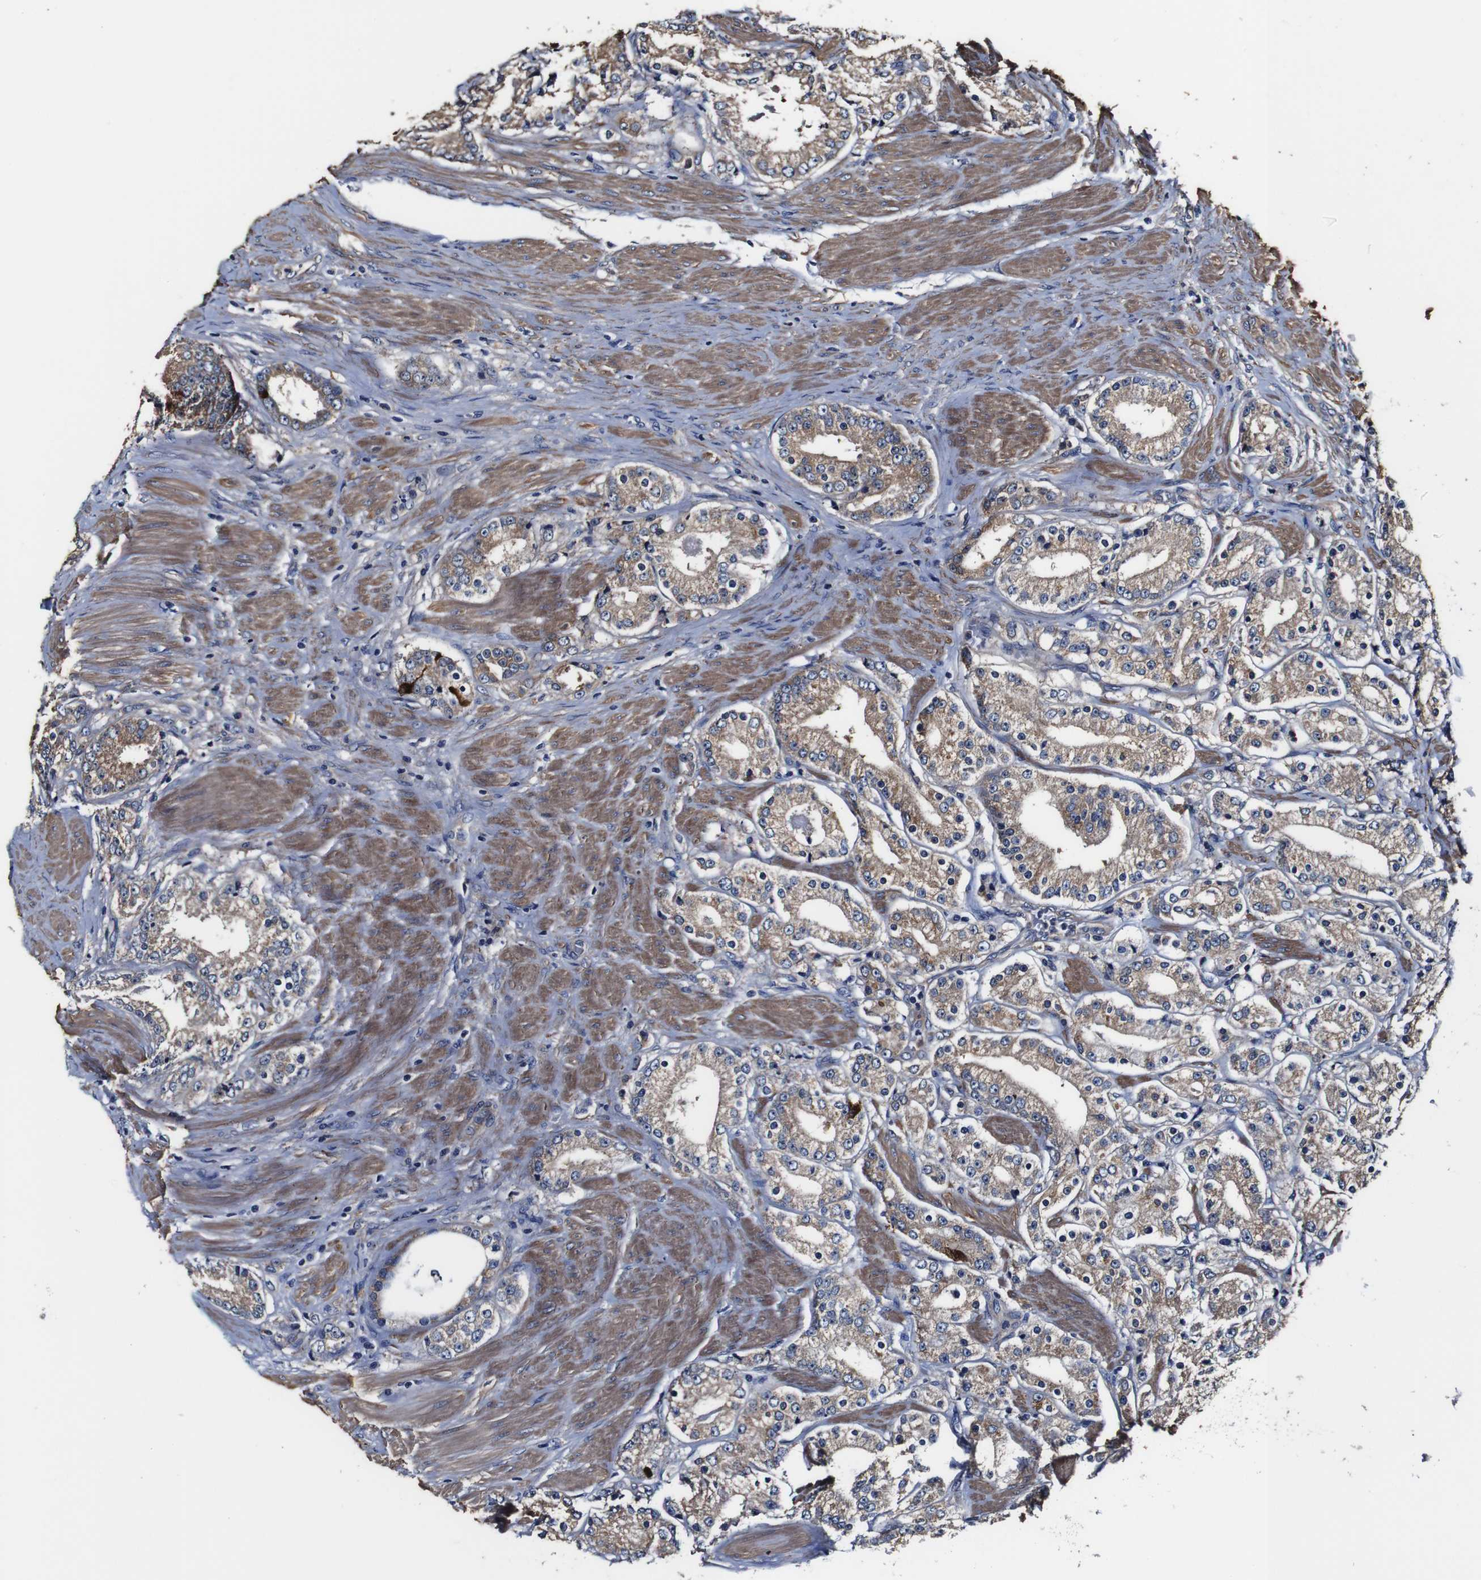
{"staining": {"intensity": "weak", "quantity": ">75%", "location": "cytoplasmic/membranous"}, "tissue": "prostate cancer", "cell_type": "Tumor cells", "image_type": "cancer", "snomed": [{"axis": "morphology", "description": "Adenocarcinoma, Low grade"}, {"axis": "topography", "description": "Prostate"}], "caption": "High-power microscopy captured an immunohistochemistry image of prostate adenocarcinoma (low-grade), revealing weak cytoplasmic/membranous positivity in about >75% of tumor cells.", "gene": "PDCD6IP", "patient": {"sex": "male", "age": 63}}